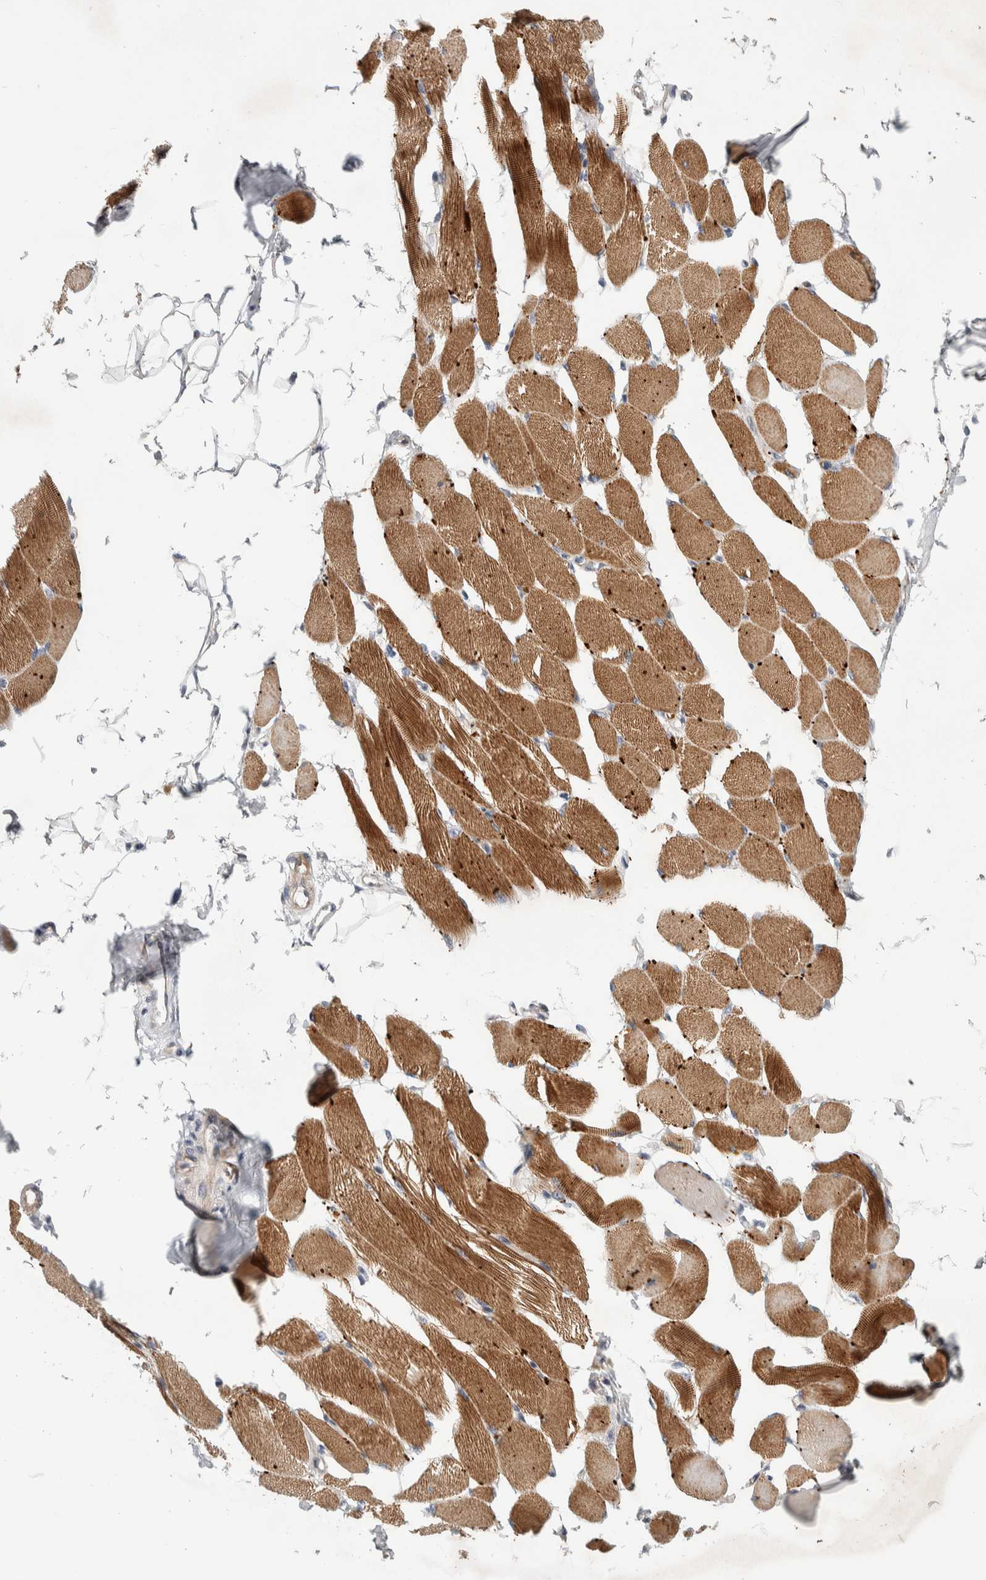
{"staining": {"intensity": "strong", "quantity": ">75%", "location": "cytoplasmic/membranous"}, "tissue": "skeletal muscle", "cell_type": "Myocytes", "image_type": "normal", "snomed": [{"axis": "morphology", "description": "Normal tissue, NOS"}, {"axis": "topography", "description": "Skeletal muscle"}, {"axis": "topography", "description": "Peripheral nerve tissue"}], "caption": "IHC staining of benign skeletal muscle, which reveals high levels of strong cytoplasmic/membranous staining in about >75% of myocytes indicating strong cytoplasmic/membranous protein staining. The staining was performed using DAB (brown) for protein detection and nuclei were counterstained in hematoxylin (blue).", "gene": "ZNF862", "patient": {"sex": "female", "age": 84}}